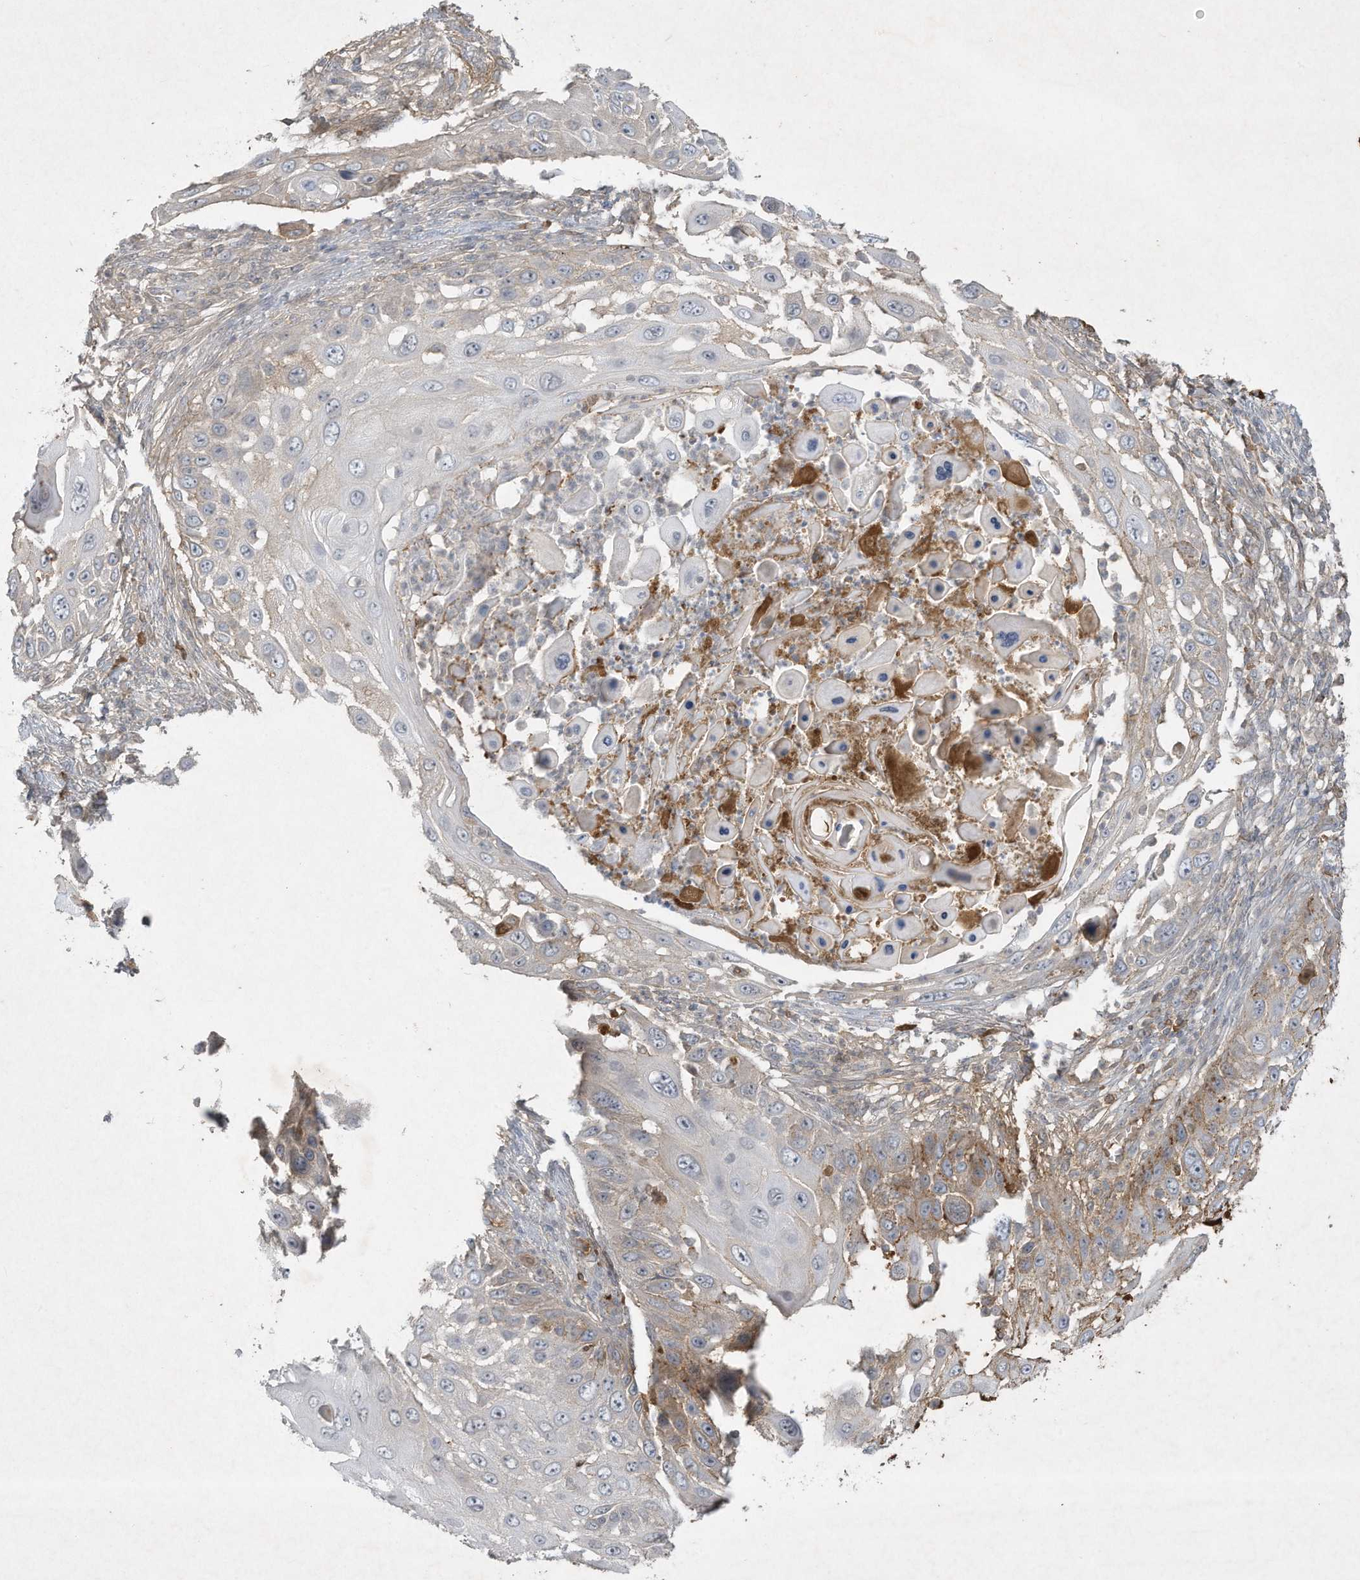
{"staining": {"intensity": "moderate", "quantity": "<25%", "location": "cytoplasmic/membranous"}, "tissue": "skin cancer", "cell_type": "Tumor cells", "image_type": "cancer", "snomed": [{"axis": "morphology", "description": "Squamous cell carcinoma, NOS"}, {"axis": "topography", "description": "Skin"}], "caption": "Squamous cell carcinoma (skin) stained with a brown dye shows moderate cytoplasmic/membranous positive positivity in approximately <25% of tumor cells.", "gene": "FETUB", "patient": {"sex": "female", "age": 44}}